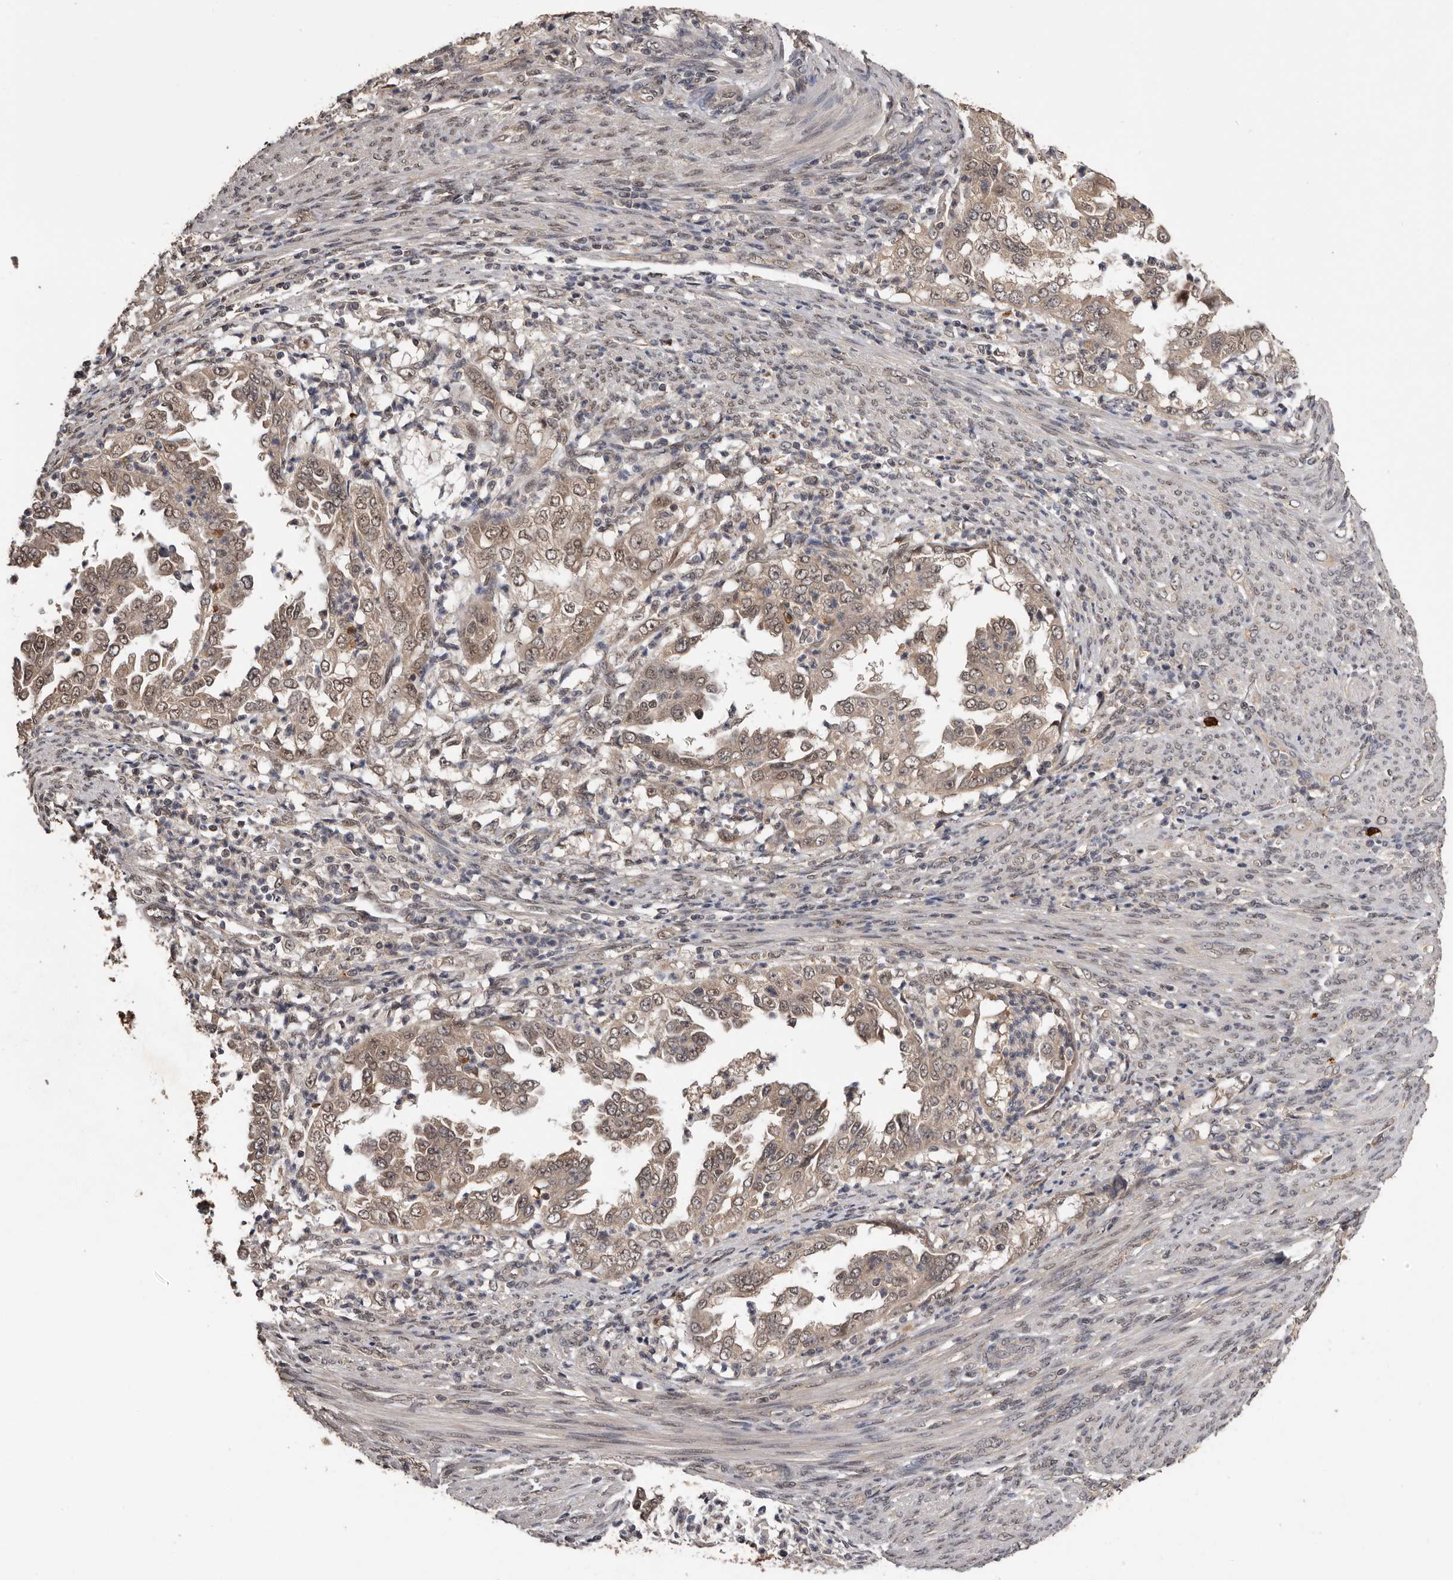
{"staining": {"intensity": "weak", "quantity": ">75%", "location": "cytoplasmic/membranous,nuclear"}, "tissue": "endometrial cancer", "cell_type": "Tumor cells", "image_type": "cancer", "snomed": [{"axis": "morphology", "description": "Adenocarcinoma, NOS"}, {"axis": "topography", "description": "Endometrium"}], "caption": "A low amount of weak cytoplasmic/membranous and nuclear expression is identified in about >75% of tumor cells in endometrial adenocarcinoma tissue.", "gene": "VPS37A", "patient": {"sex": "female", "age": 85}}